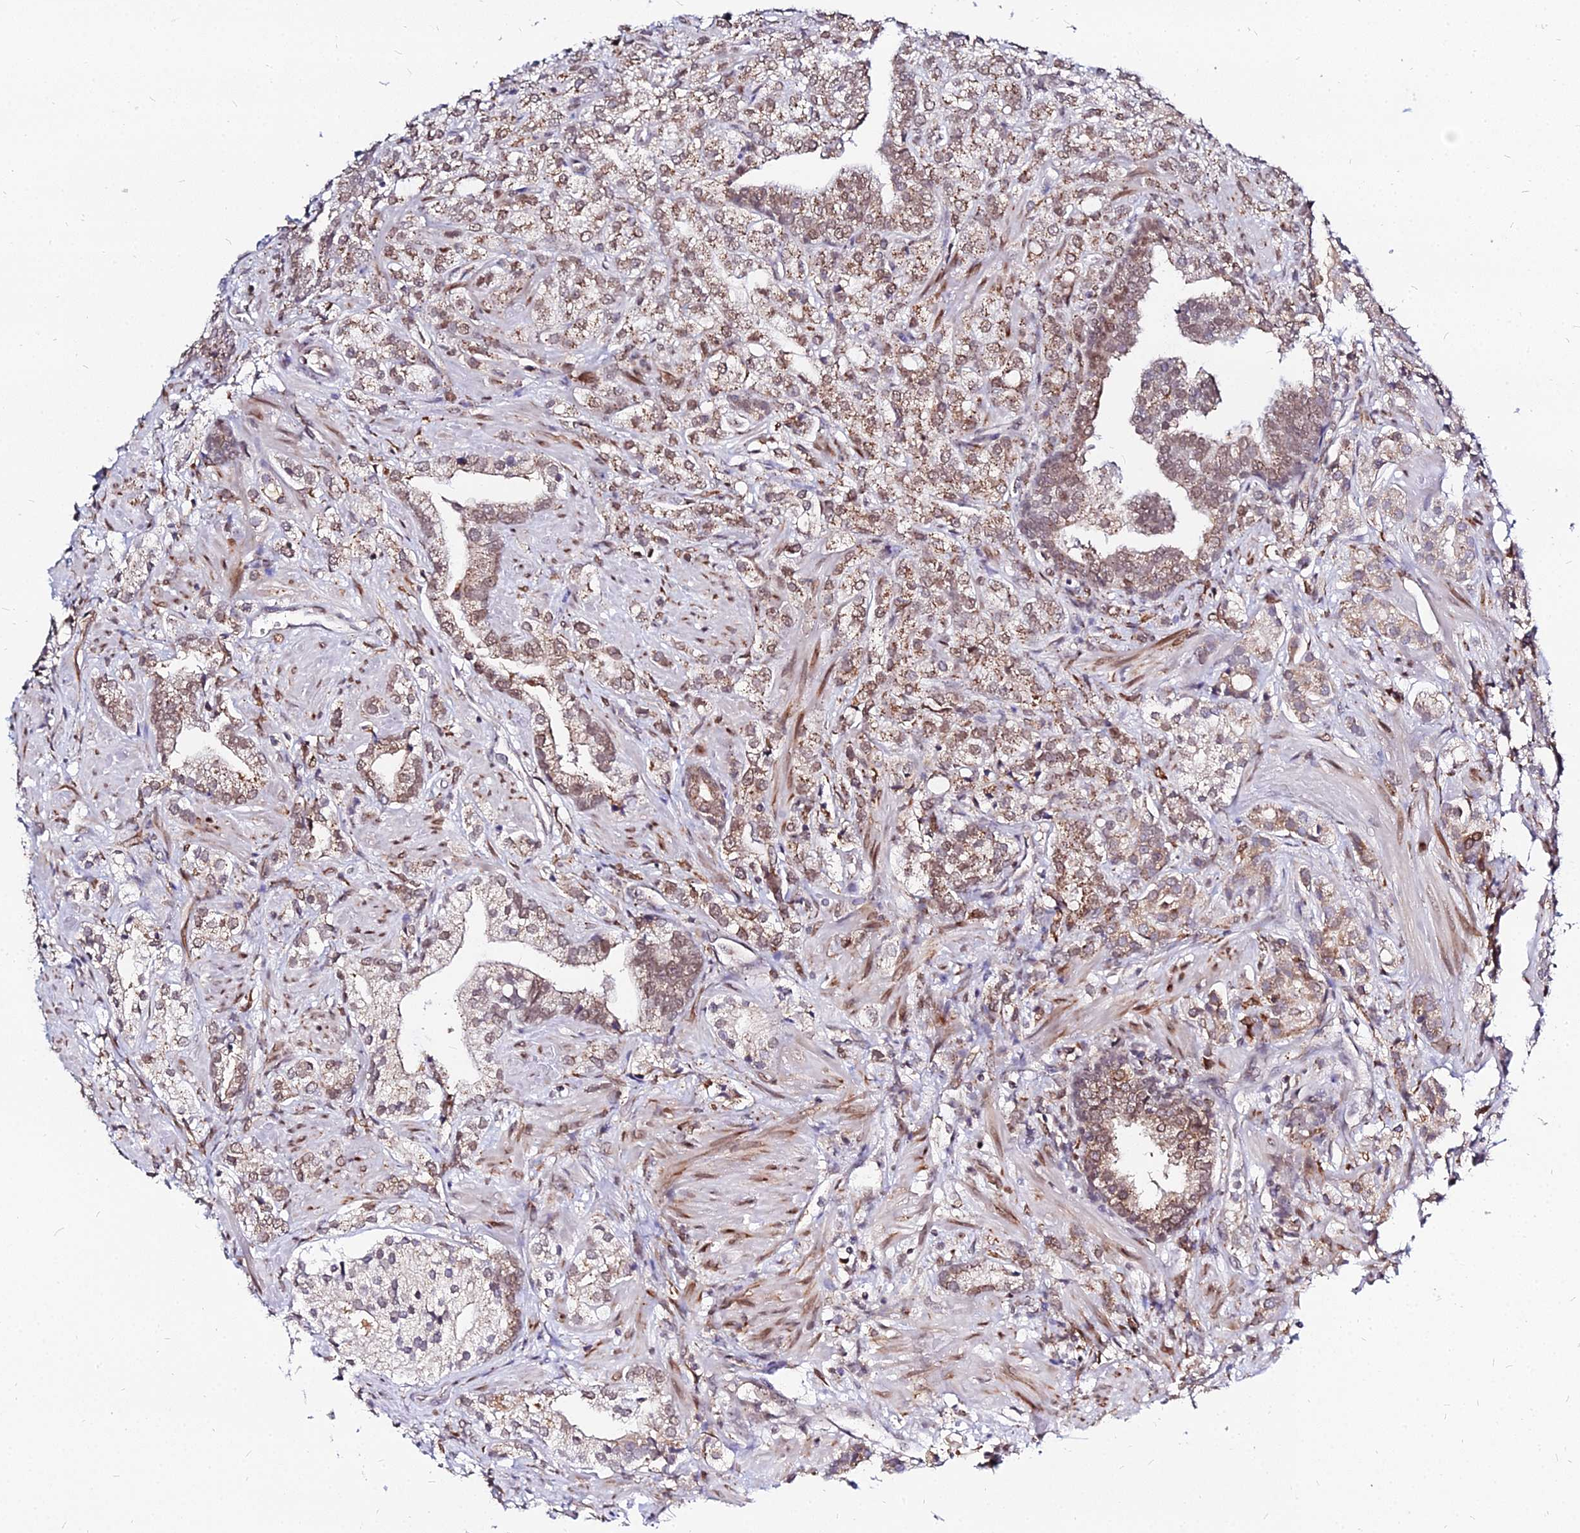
{"staining": {"intensity": "moderate", "quantity": ">75%", "location": "cytoplasmic/membranous,nuclear"}, "tissue": "prostate cancer", "cell_type": "Tumor cells", "image_type": "cancer", "snomed": [{"axis": "morphology", "description": "Adenocarcinoma, High grade"}, {"axis": "topography", "description": "Prostate"}], "caption": "Prostate cancer was stained to show a protein in brown. There is medium levels of moderate cytoplasmic/membranous and nuclear staining in about >75% of tumor cells.", "gene": "RNF121", "patient": {"sex": "male", "age": 50}}